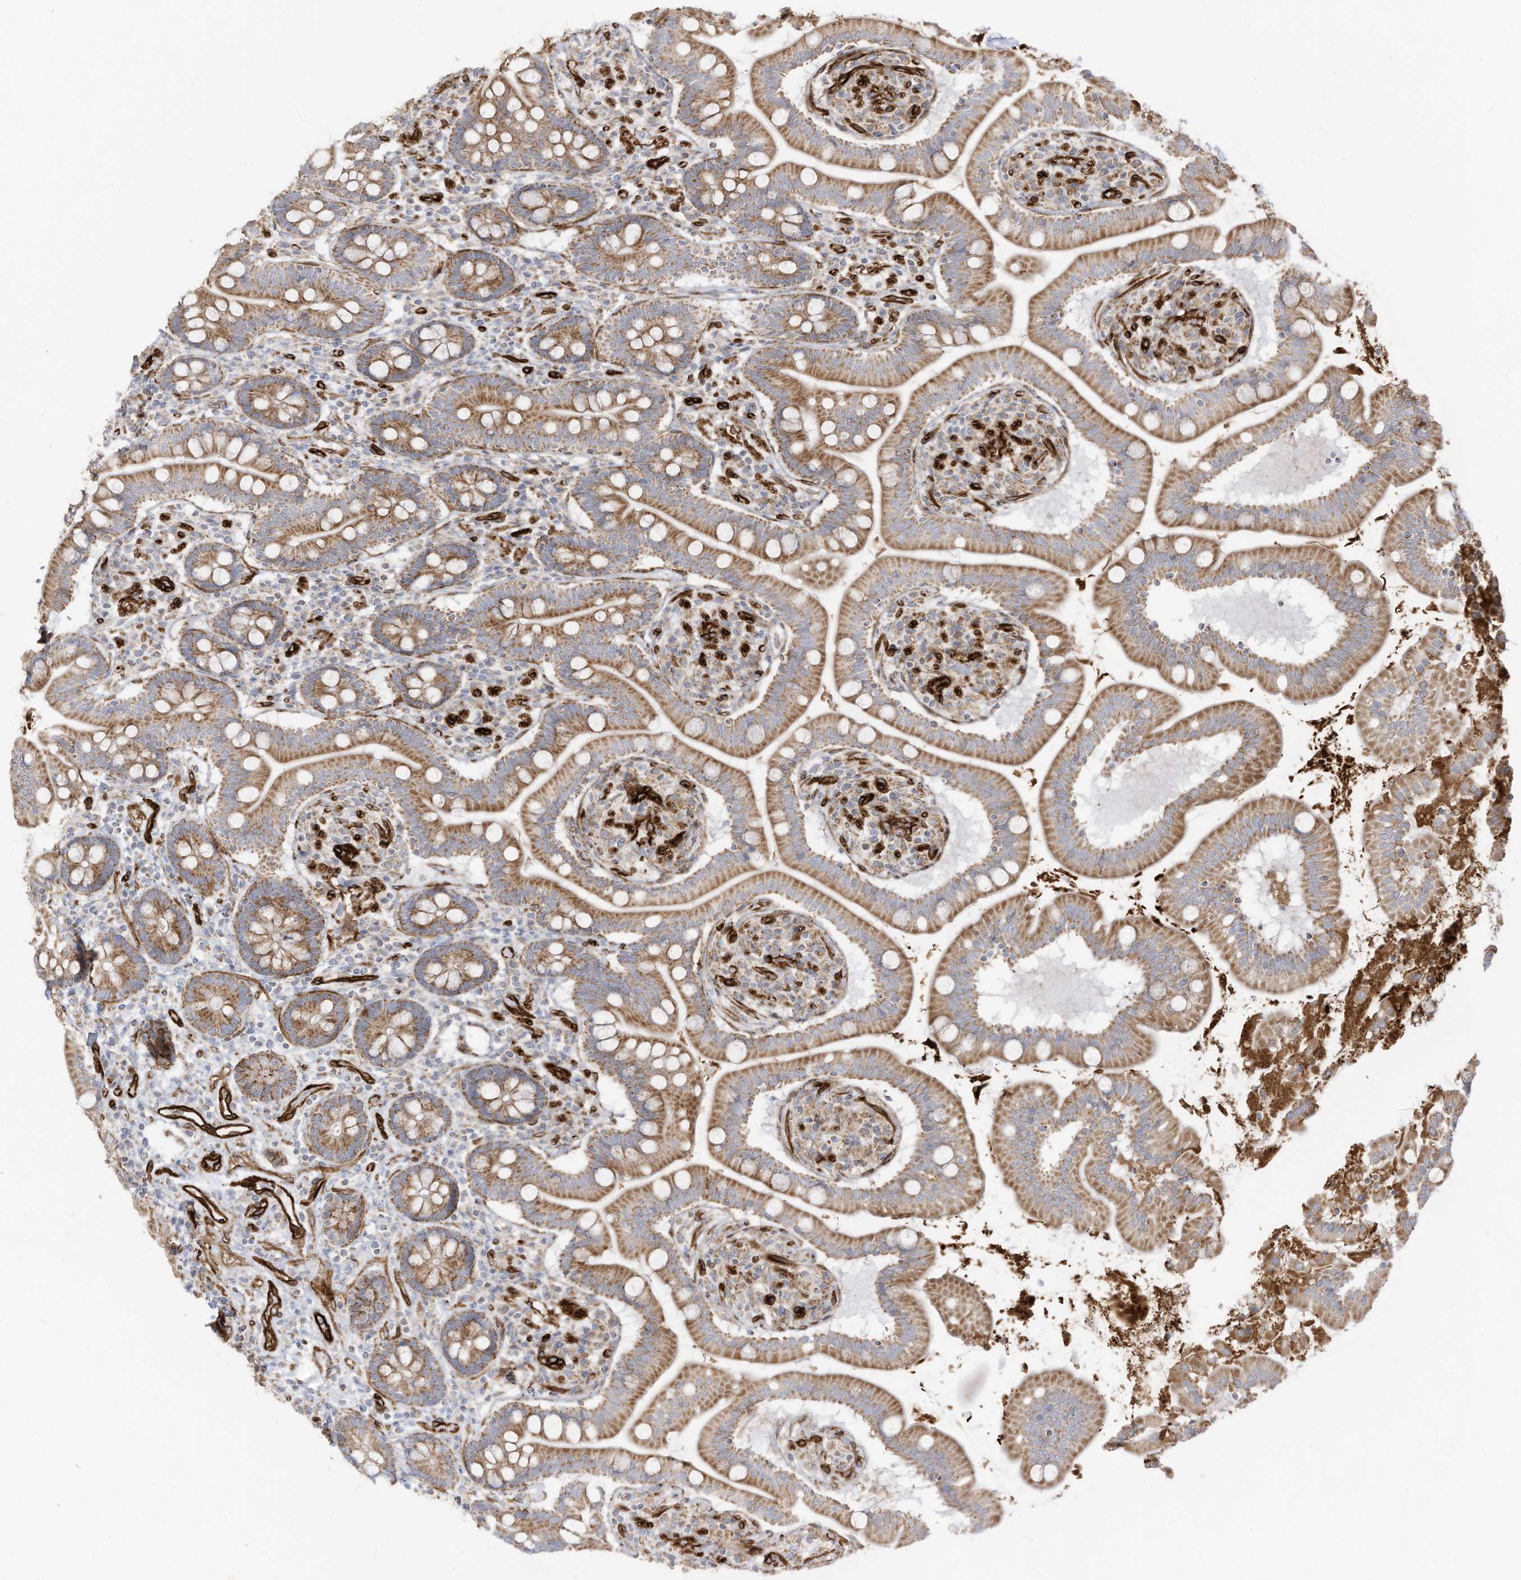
{"staining": {"intensity": "moderate", "quantity": ">75%", "location": "cytoplasmic/membranous"}, "tissue": "small intestine", "cell_type": "Glandular cells", "image_type": "normal", "snomed": [{"axis": "morphology", "description": "Normal tissue, NOS"}, {"axis": "topography", "description": "Small intestine"}], "caption": "An IHC micrograph of benign tissue is shown. Protein staining in brown highlights moderate cytoplasmic/membranous positivity in small intestine within glandular cells.", "gene": "ABCB7", "patient": {"sex": "female", "age": 64}}